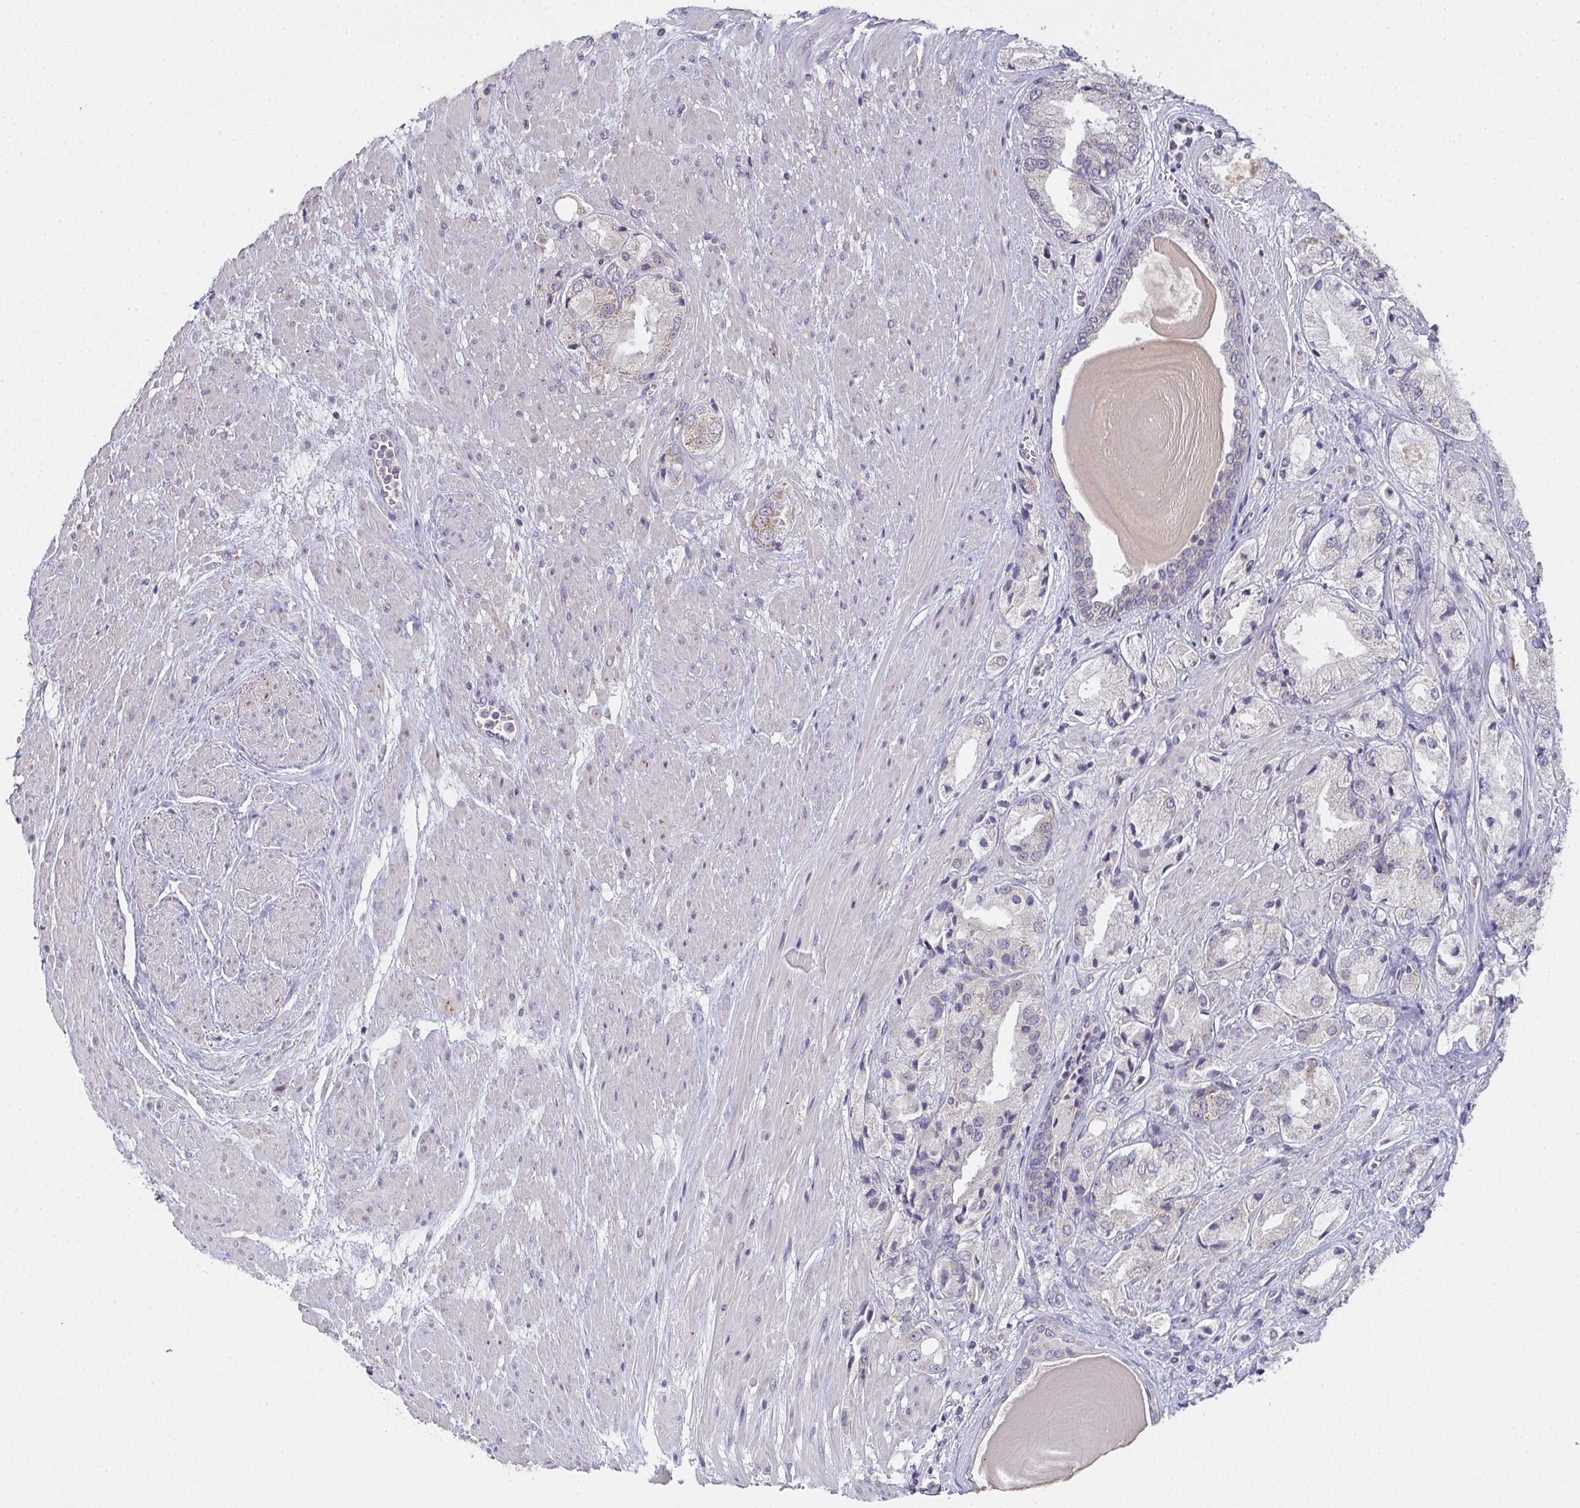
{"staining": {"intensity": "weak", "quantity": "<25%", "location": "cytoplasmic/membranous"}, "tissue": "prostate cancer", "cell_type": "Tumor cells", "image_type": "cancer", "snomed": [{"axis": "morphology", "description": "Adenocarcinoma, High grade"}, {"axis": "topography", "description": "Prostate"}], "caption": "IHC photomicrograph of human adenocarcinoma (high-grade) (prostate) stained for a protein (brown), which shows no staining in tumor cells.", "gene": "TMEM219", "patient": {"sex": "male", "age": 68}}